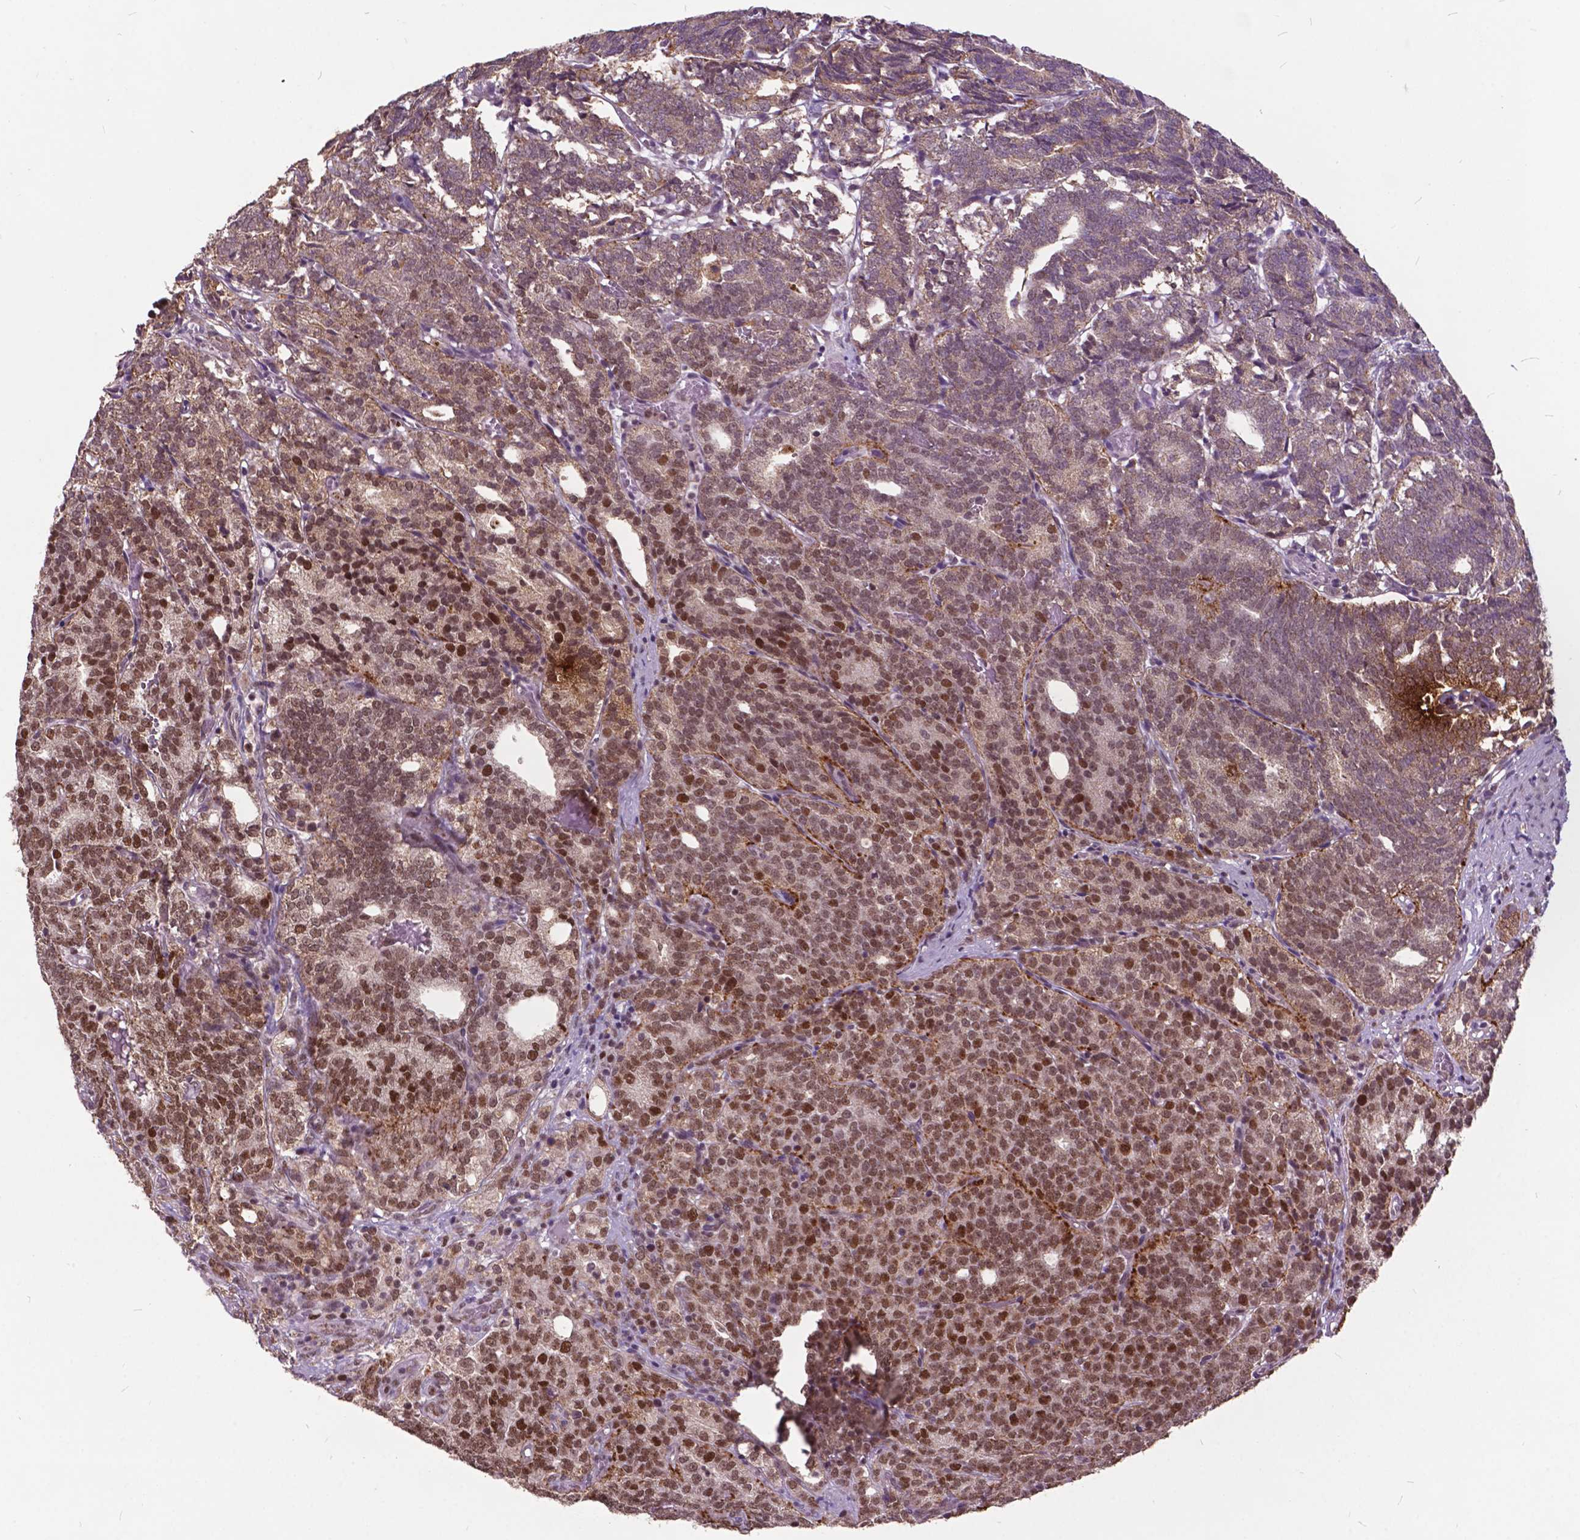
{"staining": {"intensity": "strong", "quantity": "25%-75%", "location": "nuclear"}, "tissue": "prostate cancer", "cell_type": "Tumor cells", "image_type": "cancer", "snomed": [{"axis": "morphology", "description": "Adenocarcinoma, High grade"}, {"axis": "topography", "description": "Prostate"}], "caption": "High-magnification brightfield microscopy of prostate cancer (adenocarcinoma (high-grade)) stained with DAB (3,3'-diaminobenzidine) (brown) and counterstained with hematoxylin (blue). tumor cells exhibit strong nuclear positivity is seen in about25%-75% of cells. (brown staining indicates protein expression, while blue staining denotes nuclei).", "gene": "MSH2", "patient": {"sex": "male", "age": 53}}